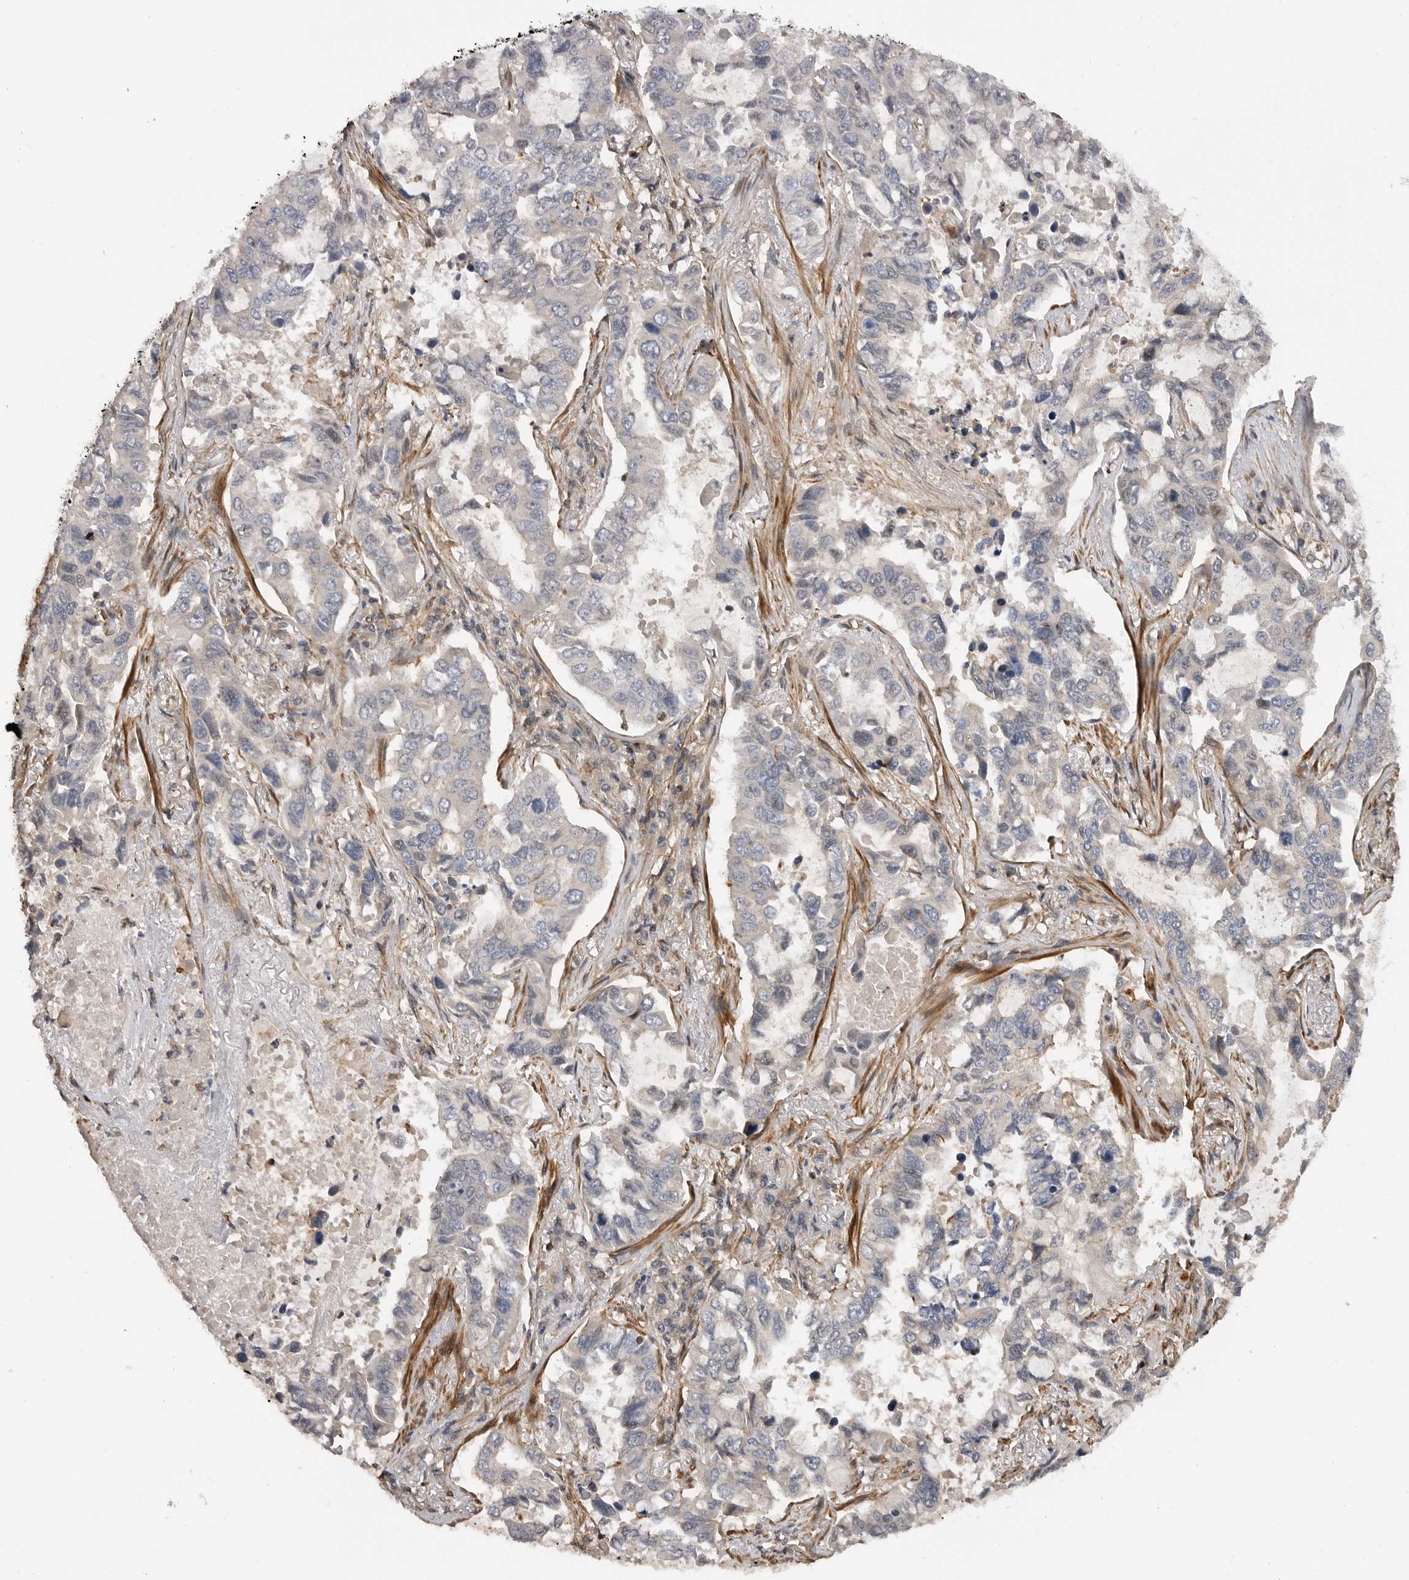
{"staining": {"intensity": "negative", "quantity": "none", "location": "none"}, "tissue": "lung cancer", "cell_type": "Tumor cells", "image_type": "cancer", "snomed": [{"axis": "morphology", "description": "Adenocarcinoma, NOS"}, {"axis": "topography", "description": "Lung"}], "caption": "Immunohistochemistry micrograph of neoplastic tissue: adenocarcinoma (lung) stained with DAB shows no significant protein expression in tumor cells.", "gene": "TRIM56", "patient": {"sex": "male", "age": 64}}